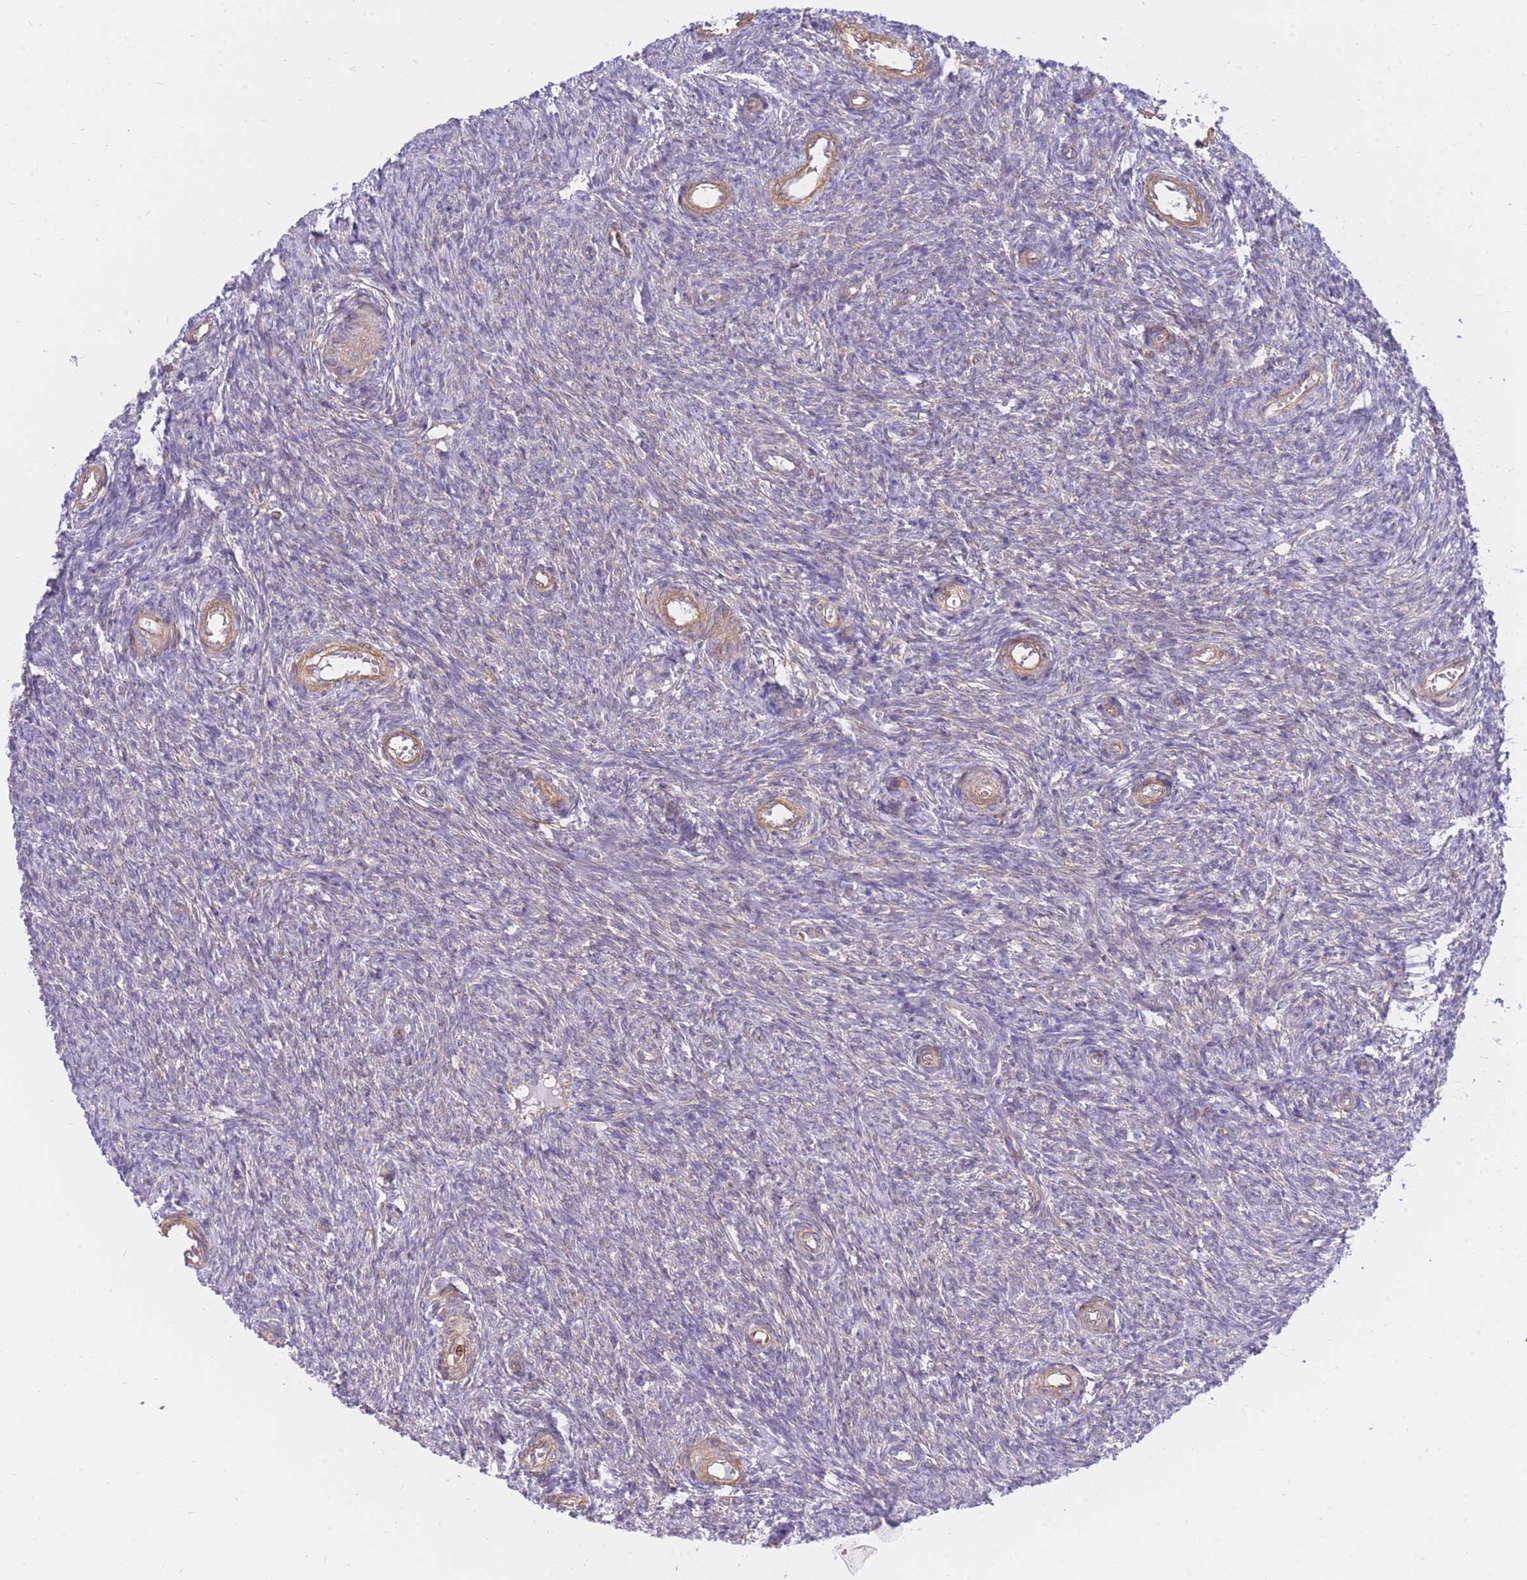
{"staining": {"intensity": "negative", "quantity": "none", "location": "none"}, "tissue": "ovary", "cell_type": "Ovarian stroma cells", "image_type": "normal", "snomed": [{"axis": "morphology", "description": "Normal tissue, NOS"}, {"axis": "topography", "description": "Ovary"}], "caption": "An IHC histopathology image of benign ovary is shown. There is no staining in ovarian stroma cells of ovary.", "gene": "REM1", "patient": {"sex": "female", "age": 44}}